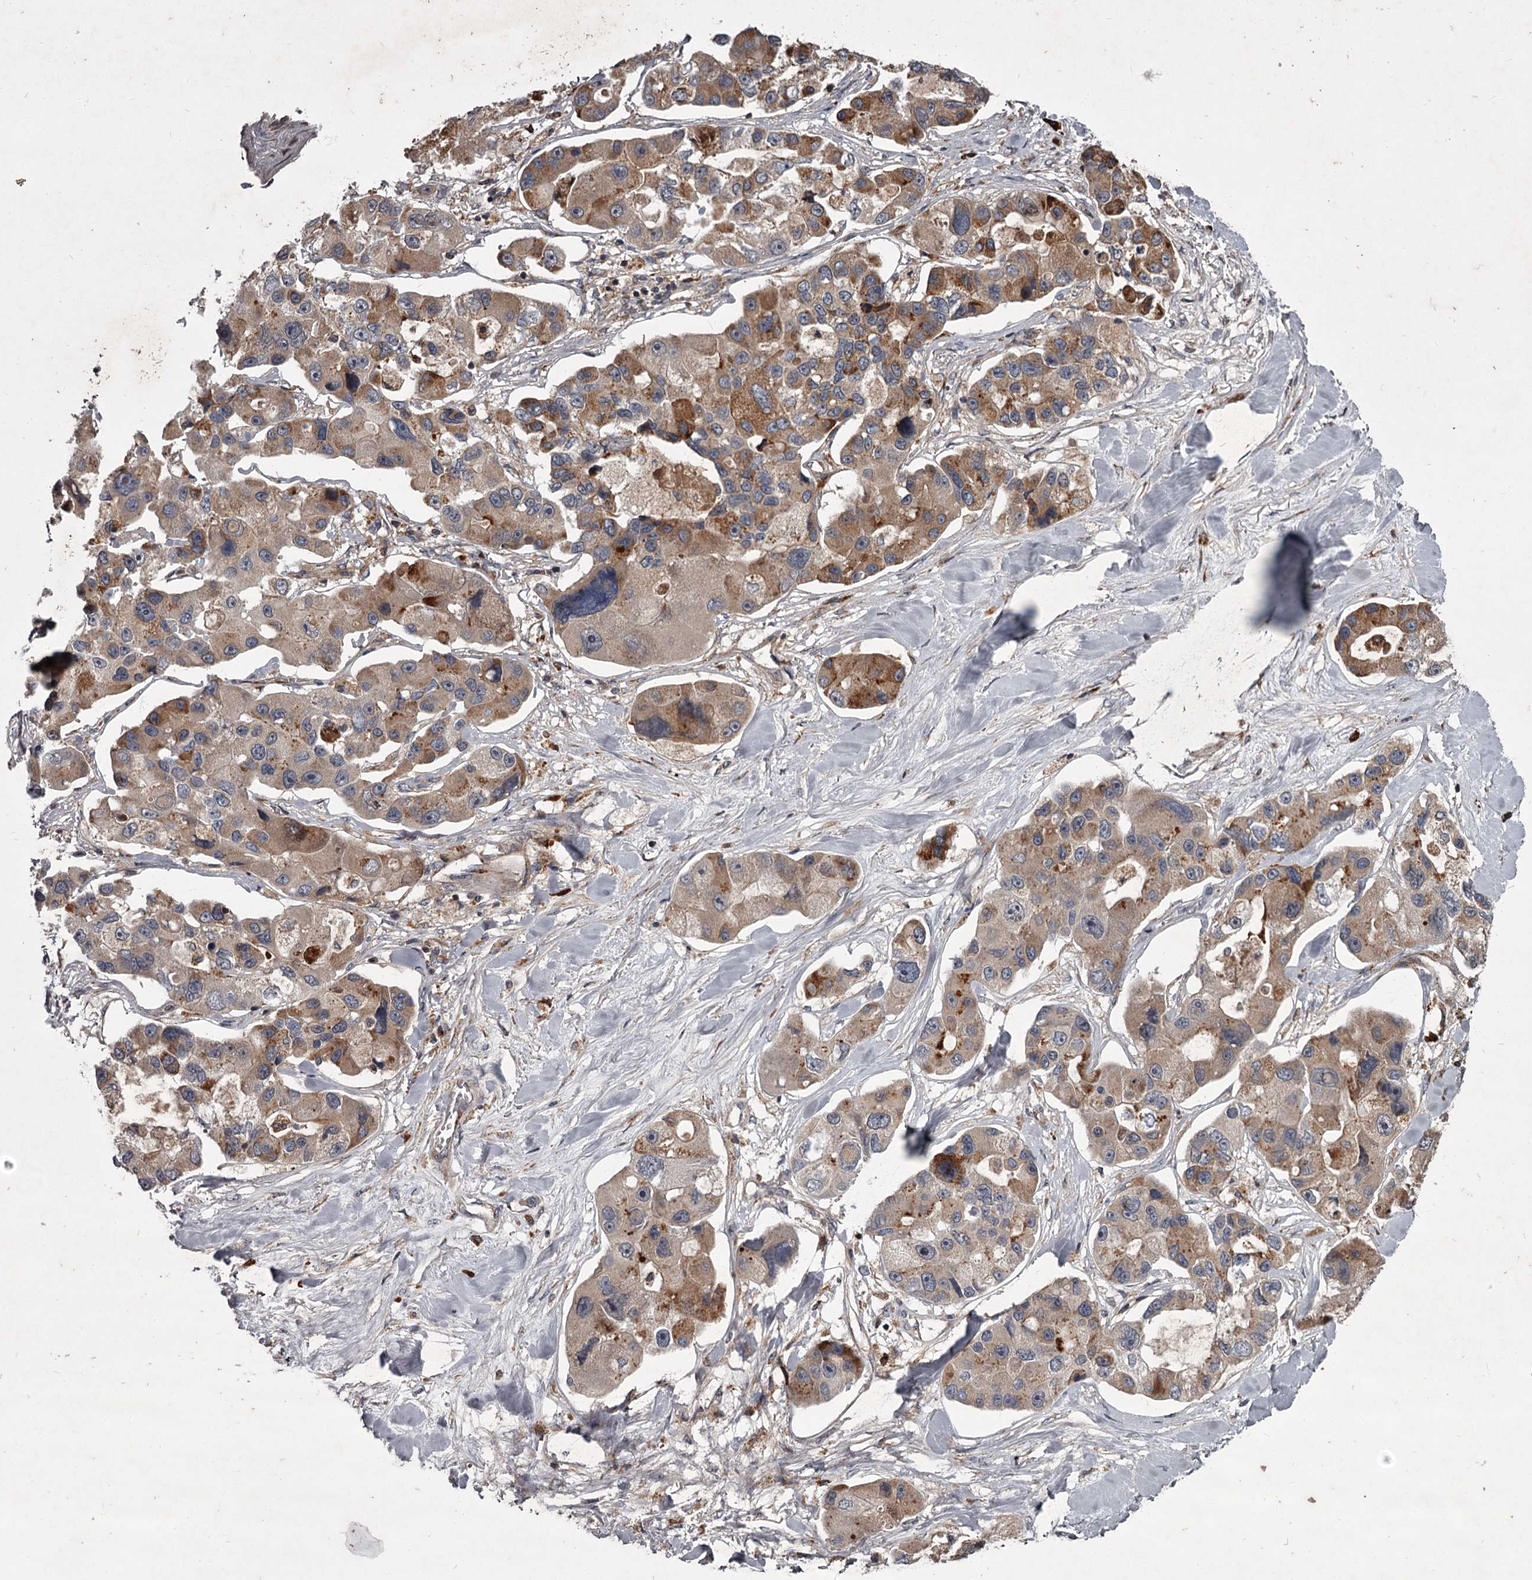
{"staining": {"intensity": "moderate", "quantity": ">75%", "location": "cytoplasmic/membranous"}, "tissue": "lung cancer", "cell_type": "Tumor cells", "image_type": "cancer", "snomed": [{"axis": "morphology", "description": "Adenocarcinoma, NOS"}, {"axis": "topography", "description": "Lung"}], "caption": "Brown immunohistochemical staining in lung adenocarcinoma demonstrates moderate cytoplasmic/membranous staining in approximately >75% of tumor cells.", "gene": "UNC93B1", "patient": {"sex": "female", "age": 54}}